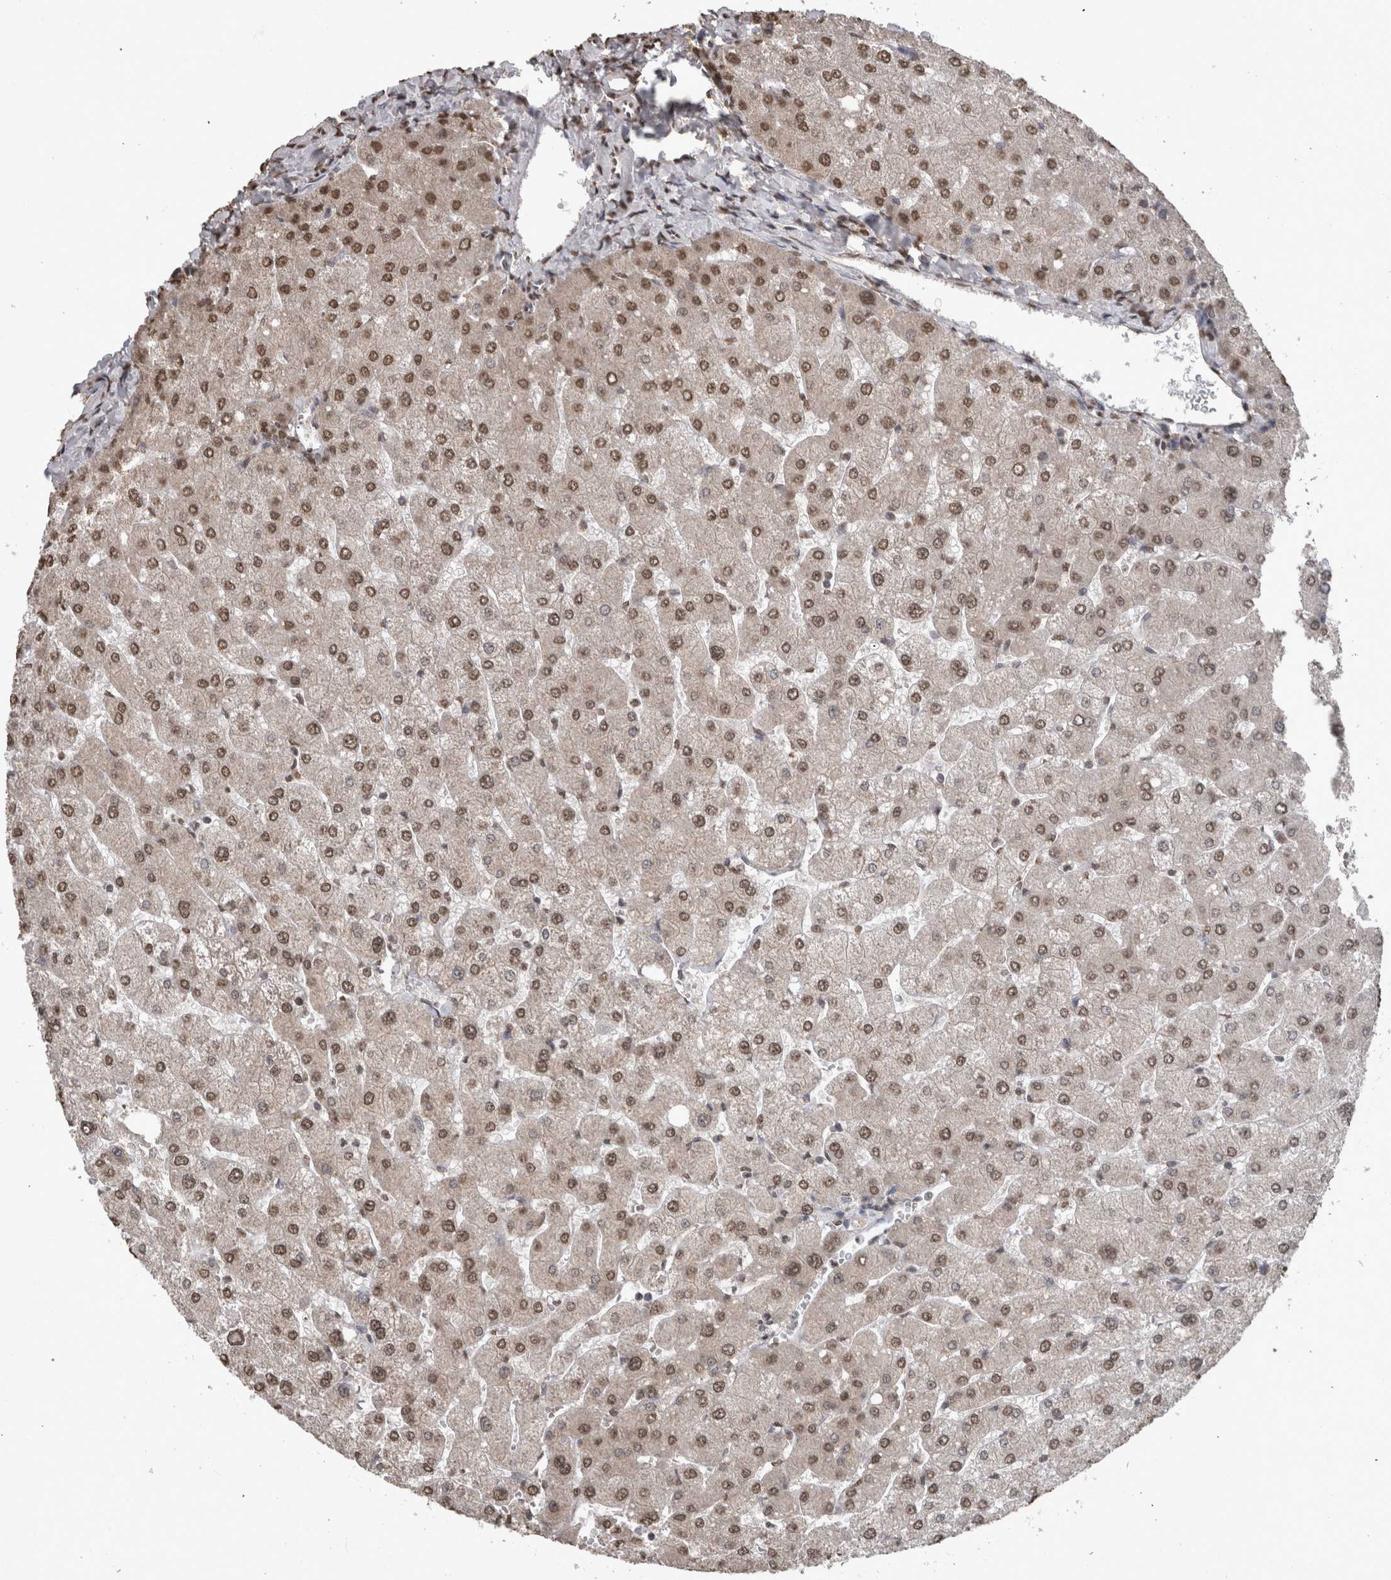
{"staining": {"intensity": "moderate", "quantity": ">75%", "location": "nuclear"}, "tissue": "liver", "cell_type": "Cholangiocytes", "image_type": "normal", "snomed": [{"axis": "morphology", "description": "Normal tissue, NOS"}, {"axis": "topography", "description": "Liver"}], "caption": "Brown immunohistochemical staining in unremarkable human liver exhibits moderate nuclear positivity in approximately >75% of cholangiocytes.", "gene": "SMAD7", "patient": {"sex": "male", "age": 55}}